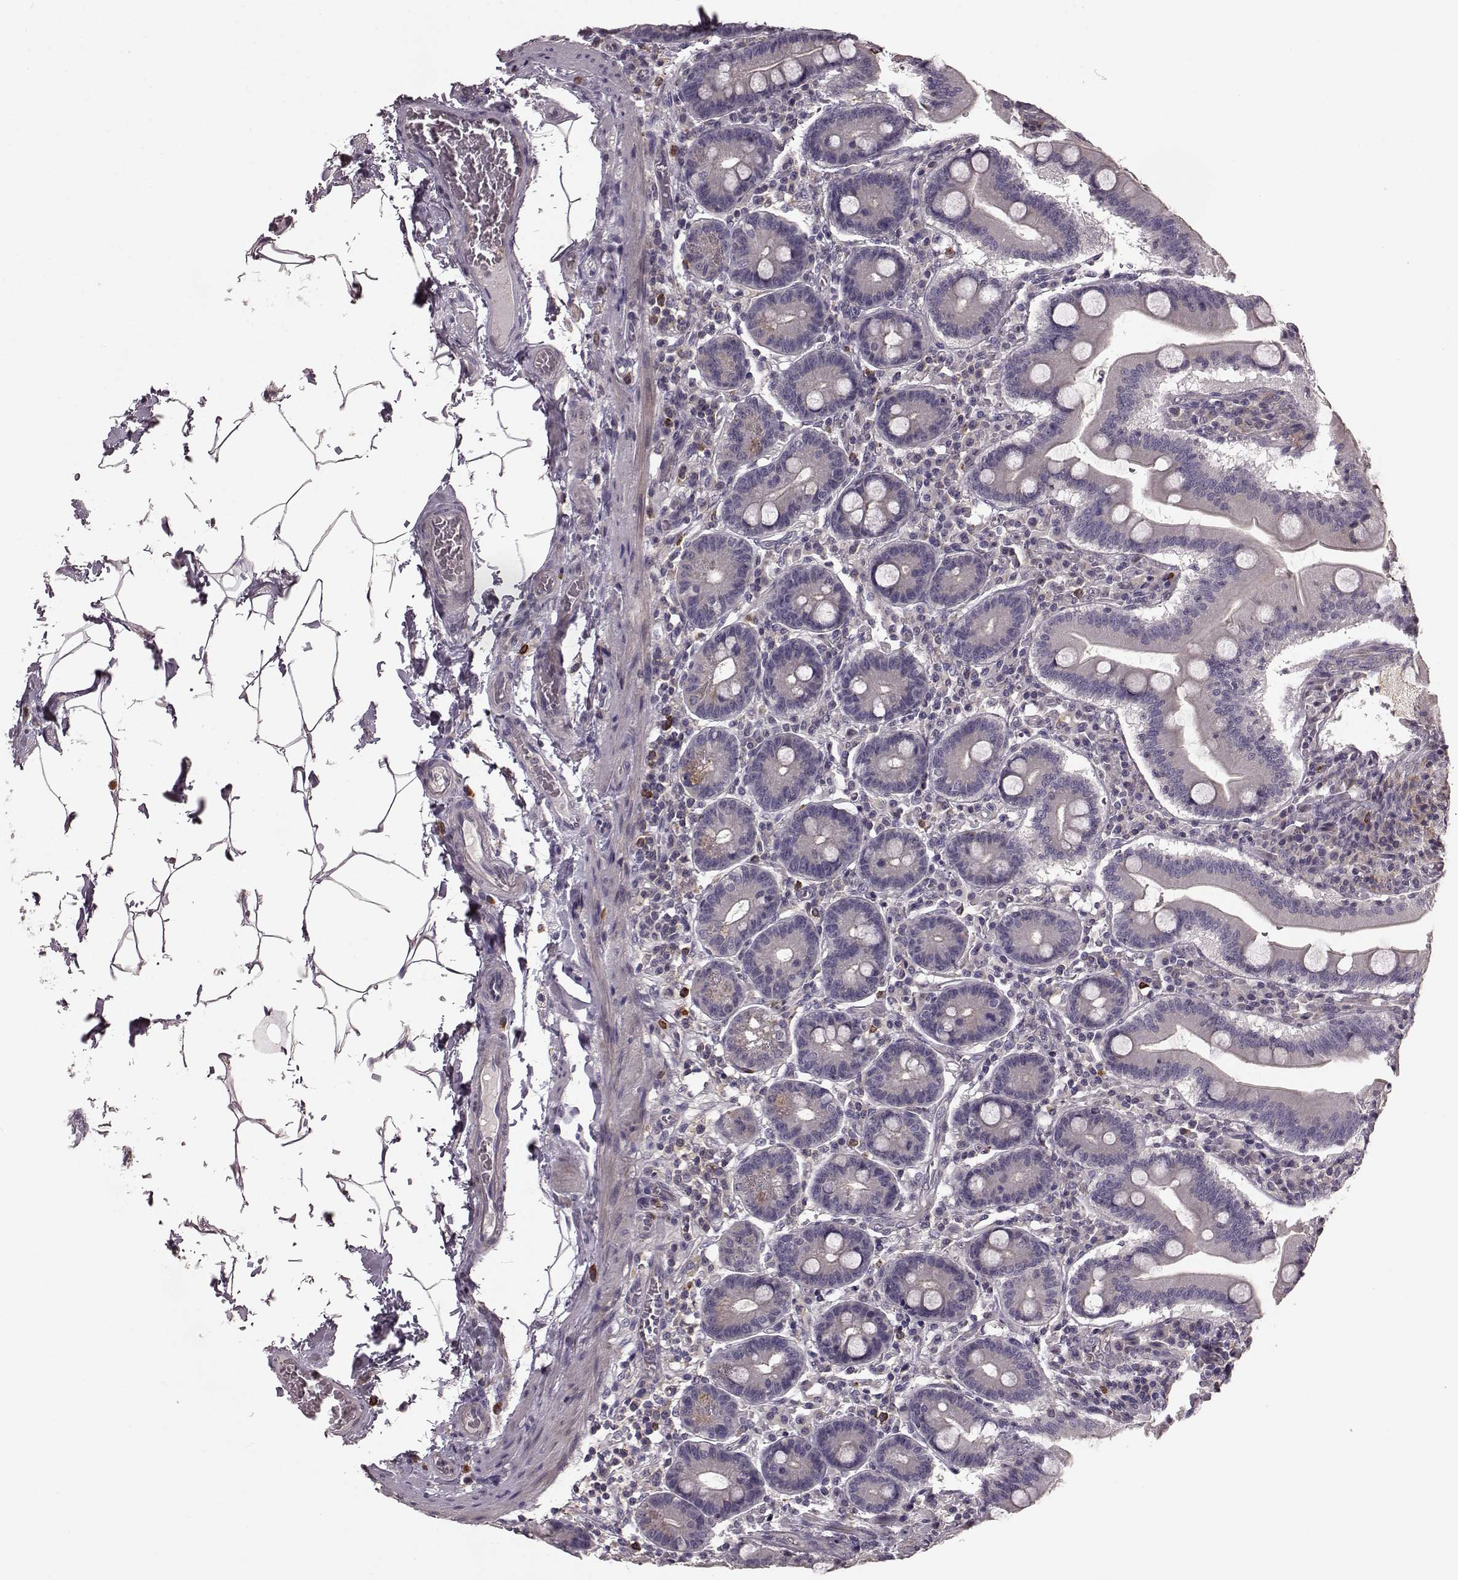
{"staining": {"intensity": "negative", "quantity": "none", "location": "none"}, "tissue": "small intestine", "cell_type": "Glandular cells", "image_type": "normal", "snomed": [{"axis": "morphology", "description": "Normal tissue, NOS"}, {"axis": "topography", "description": "Small intestine"}], "caption": "Glandular cells are negative for brown protein staining in normal small intestine. The staining is performed using DAB brown chromogen with nuclei counter-stained in using hematoxylin.", "gene": "SLC52A3", "patient": {"sex": "male", "age": 37}}